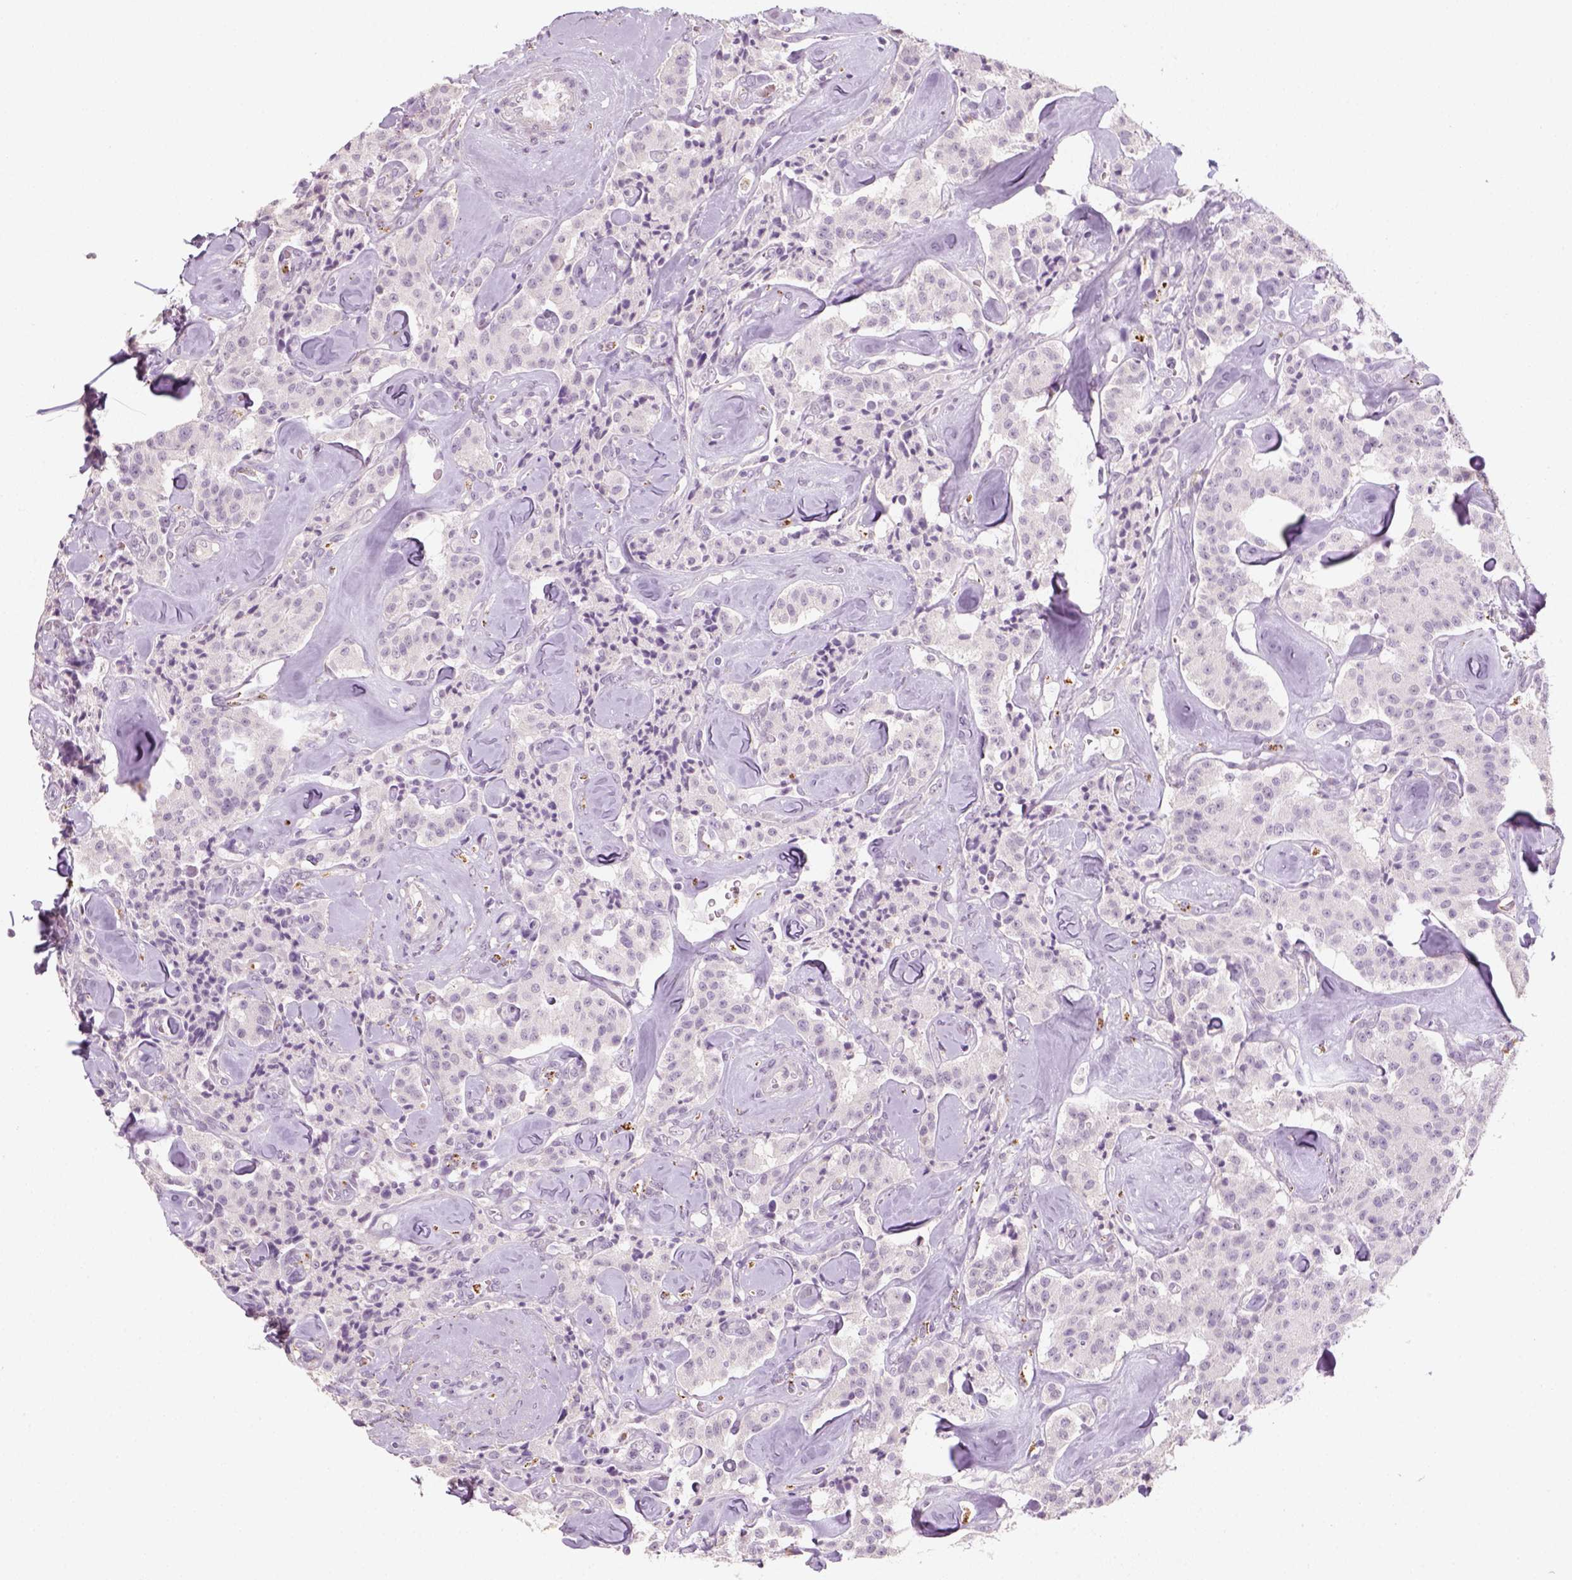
{"staining": {"intensity": "negative", "quantity": "none", "location": "none"}, "tissue": "carcinoid", "cell_type": "Tumor cells", "image_type": "cancer", "snomed": [{"axis": "morphology", "description": "Carcinoid, malignant, NOS"}, {"axis": "topography", "description": "Pancreas"}], "caption": "There is no significant staining in tumor cells of carcinoid.", "gene": "FAM163B", "patient": {"sex": "male", "age": 41}}